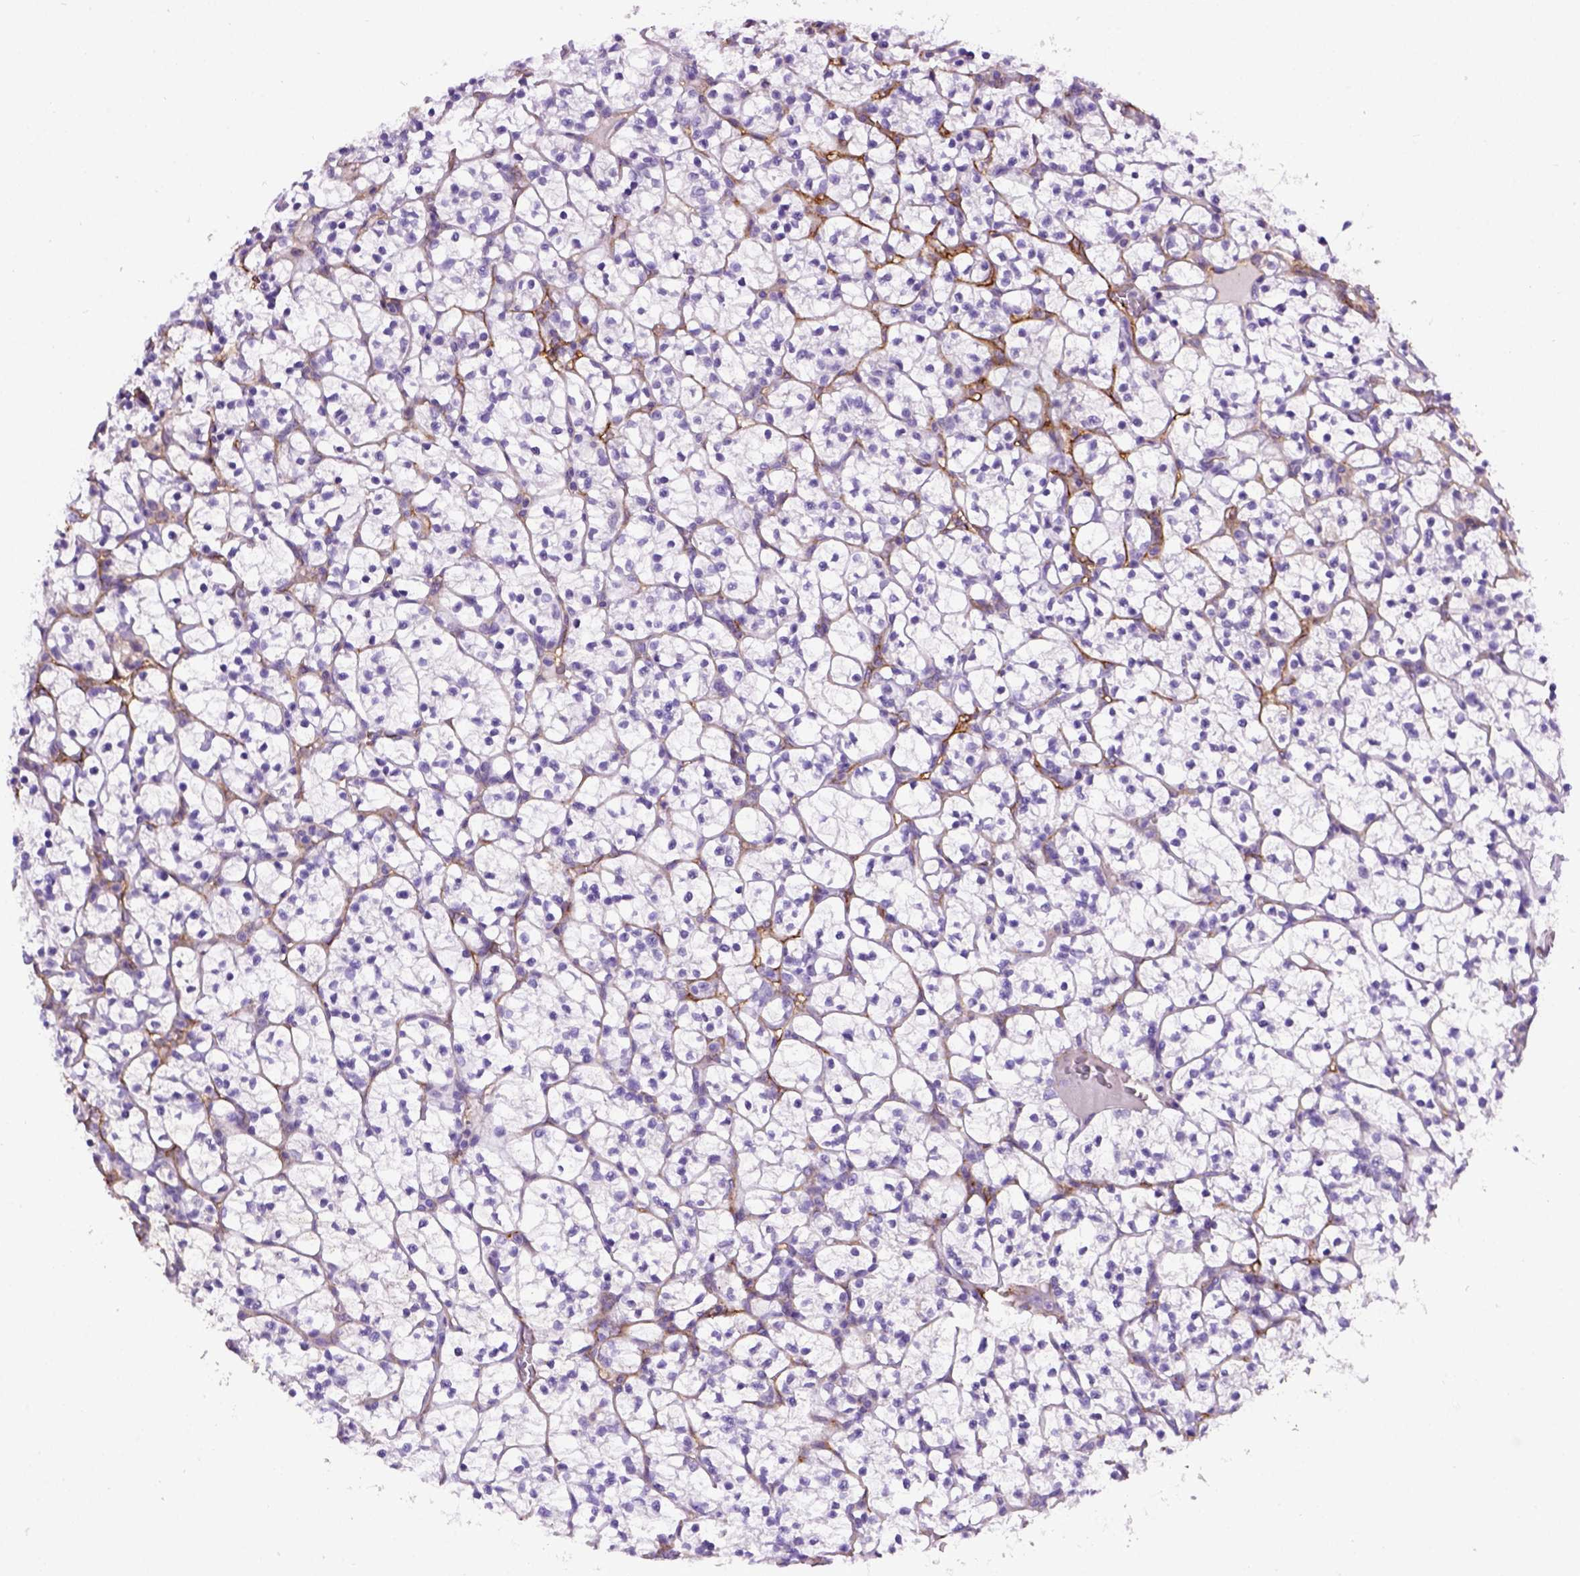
{"staining": {"intensity": "negative", "quantity": "none", "location": "none"}, "tissue": "renal cancer", "cell_type": "Tumor cells", "image_type": "cancer", "snomed": [{"axis": "morphology", "description": "Adenocarcinoma, NOS"}, {"axis": "topography", "description": "Kidney"}], "caption": "There is no significant staining in tumor cells of adenocarcinoma (renal).", "gene": "ENG", "patient": {"sex": "female", "age": 89}}